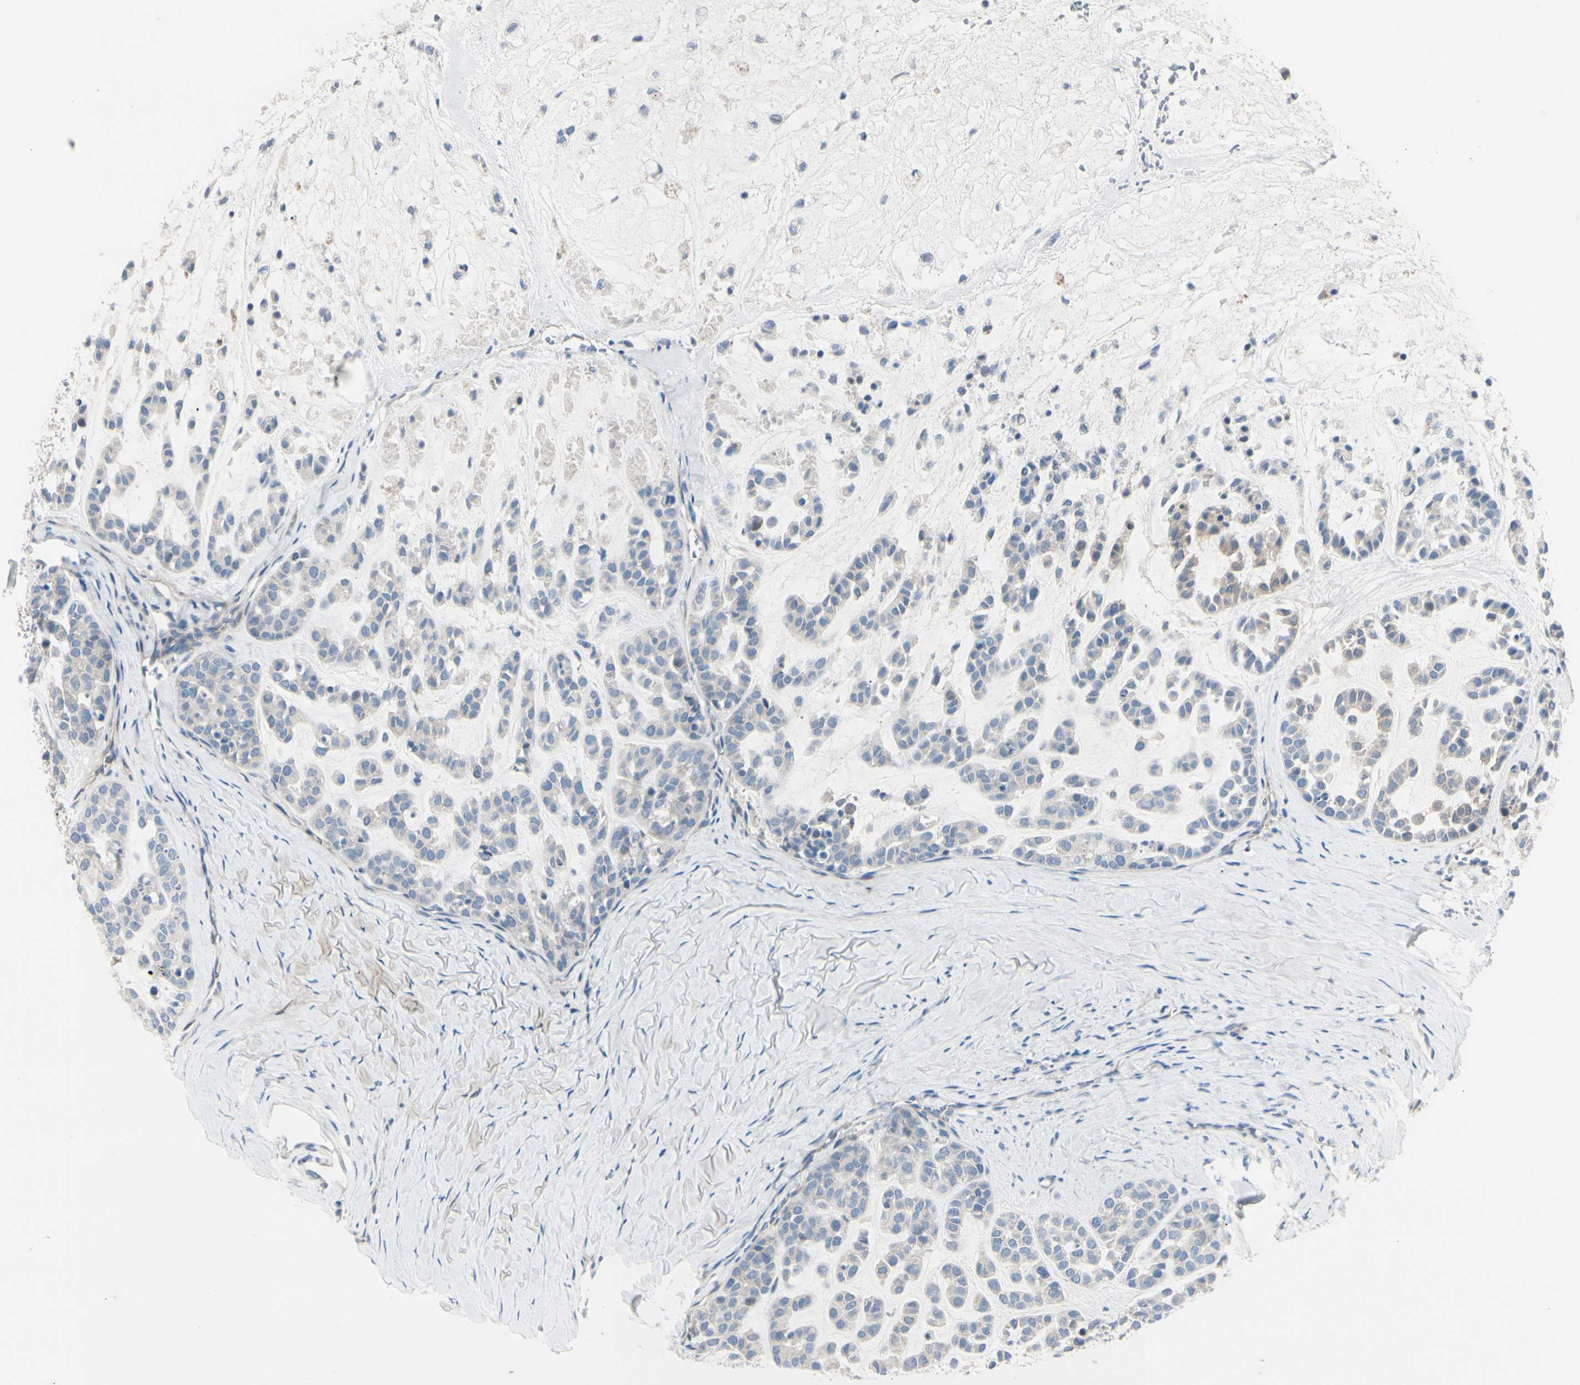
{"staining": {"intensity": "weak", "quantity": ">75%", "location": "cytoplasmic/membranous"}, "tissue": "head and neck cancer", "cell_type": "Tumor cells", "image_type": "cancer", "snomed": [{"axis": "morphology", "description": "Adenocarcinoma, NOS"}, {"axis": "morphology", "description": "Adenoma, NOS"}, {"axis": "topography", "description": "Head-Neck"}], "caption": "Immunohistochemistry (IHC) histopathology image of adenocarcinoma (head and neck) stained for a protein (brown), which demonstrates low levels of weak cytoplasmic/membranous positivity in approximately >75% of tumor cells.", "gene": "EPHA3", "patient": {"sex": "female", "age": 55}}